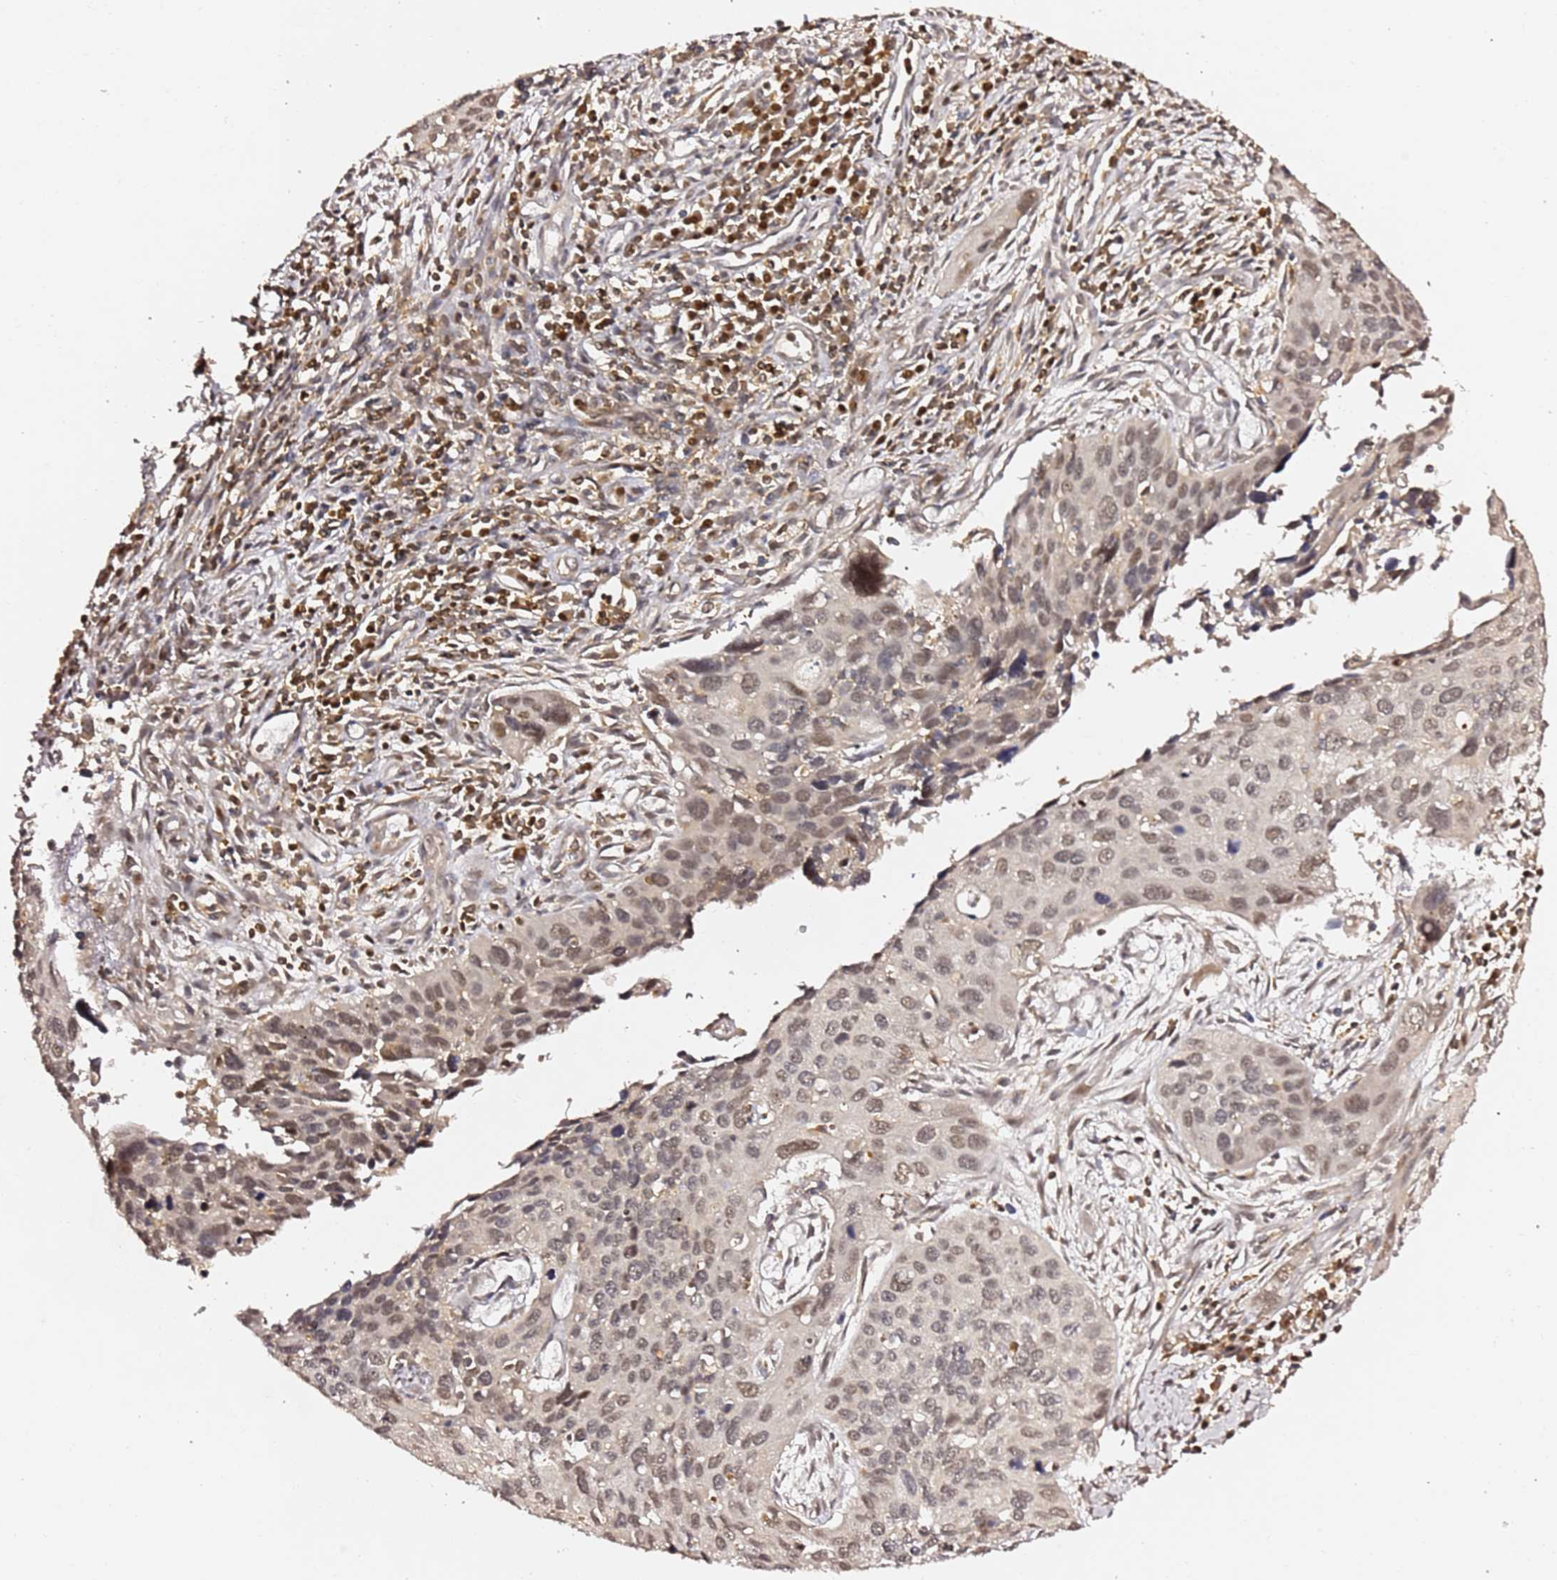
{"staining": {"intensity": "moderate", "quantity": ">75%", "location": "nuclear"}, "tissue": "cervical cancer", "cell_type": "Tumor cells", "image_type": "cancer", "snomed": [{"axis": "morphology", "description": "Squamous cell carcinoma, NOS"}, {"axis": "topography", "description": "Cervix"}], "caption": "Tumor cells reveal moderate nuclear expression in approximately >75% of cells in cervical cancer. Nuclei are stained in blue.", "gene": "OR5V1", "patient": {"sex": "female", "age": 55}}